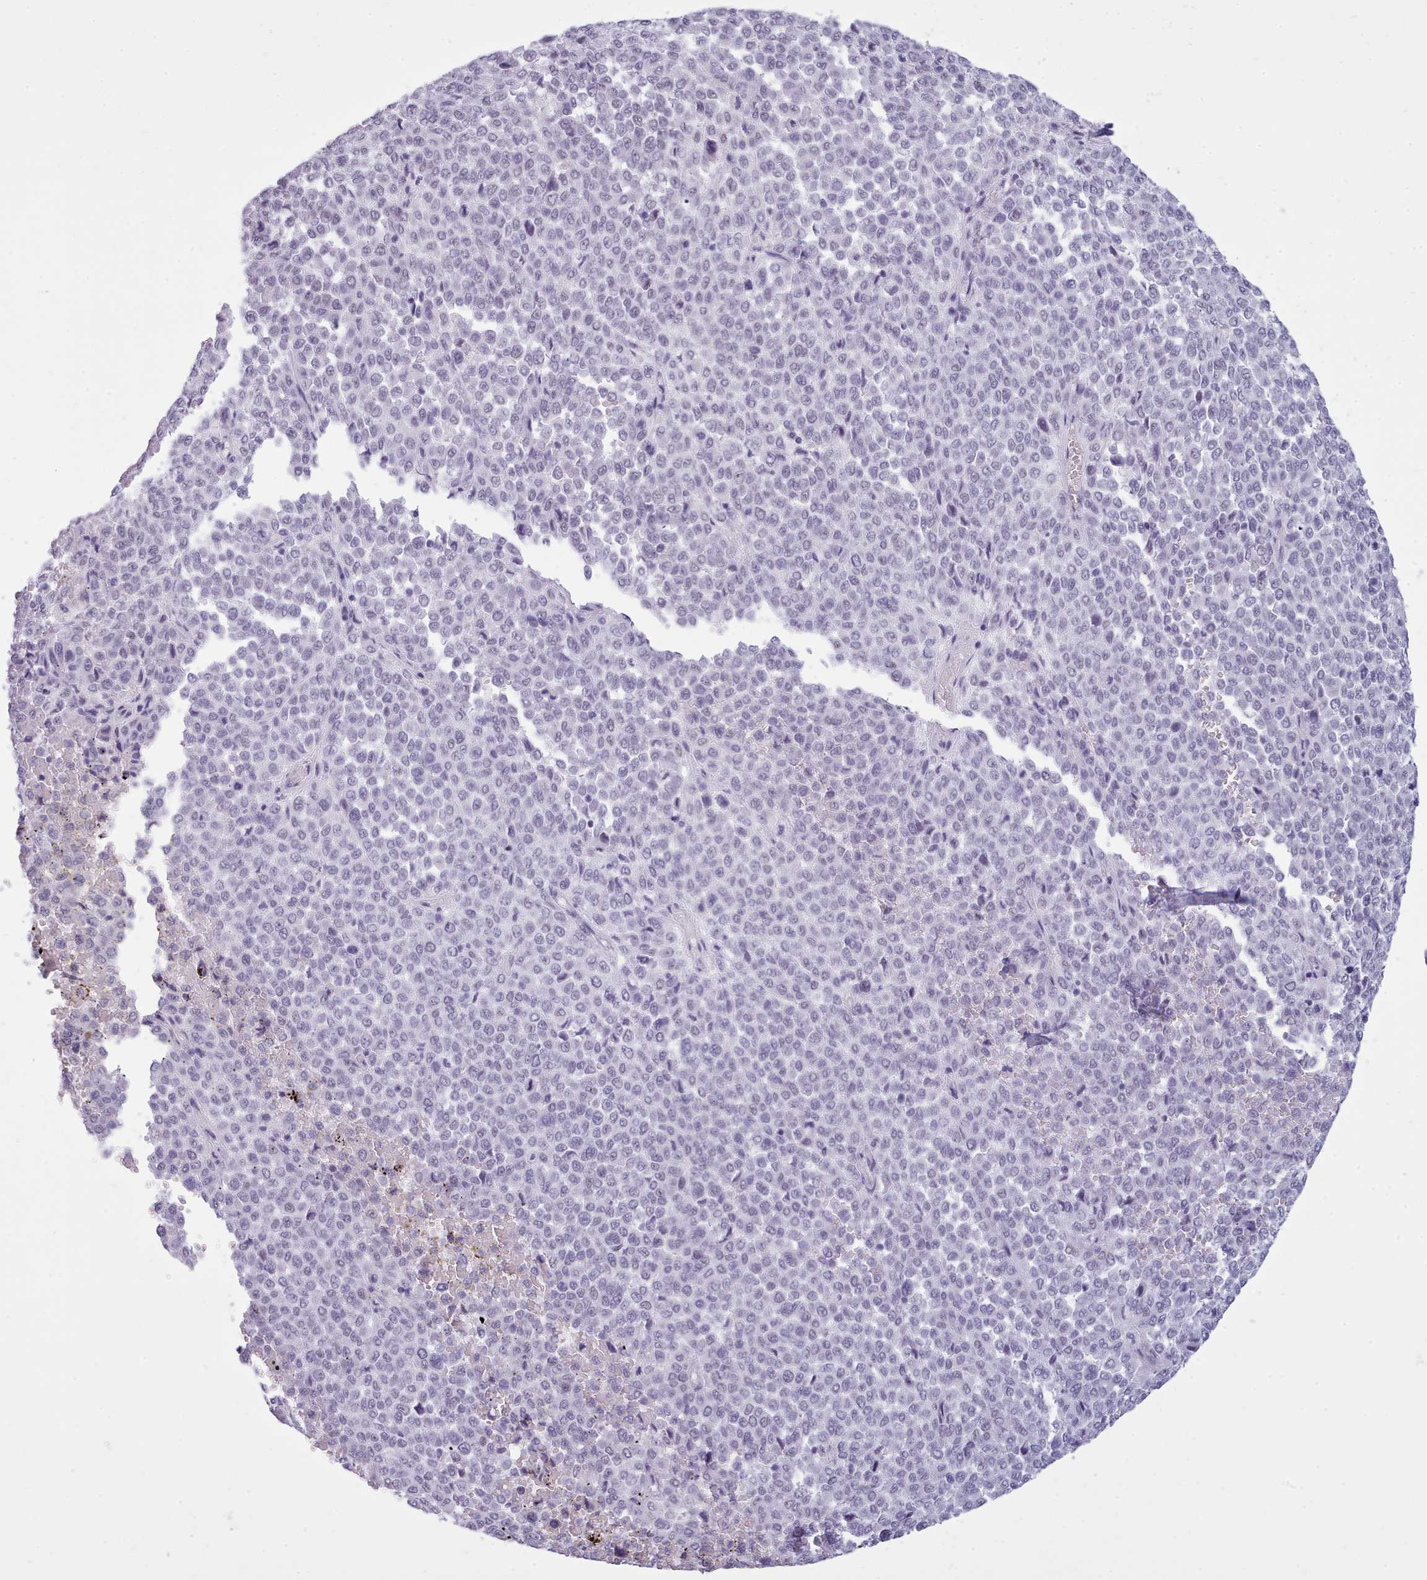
{"staining": {"intensity": "negative", "quantity": "none", "location": "none"}, "tissue": "melanoma", "cell_type": "Tumor cells", "image_type": "cancer", "snomed": [{"axis": "morphology", "description": "Malignant melanoma, Metastatic site"}, {"axis": "topography", "description": "Pancreas"}], "caption": "Immunohistochemical staining of melanoma demonstrates no significant staining in tumor cells.", "gene": "FBXO48", "patient": {"sex": "female", "age": 30}}